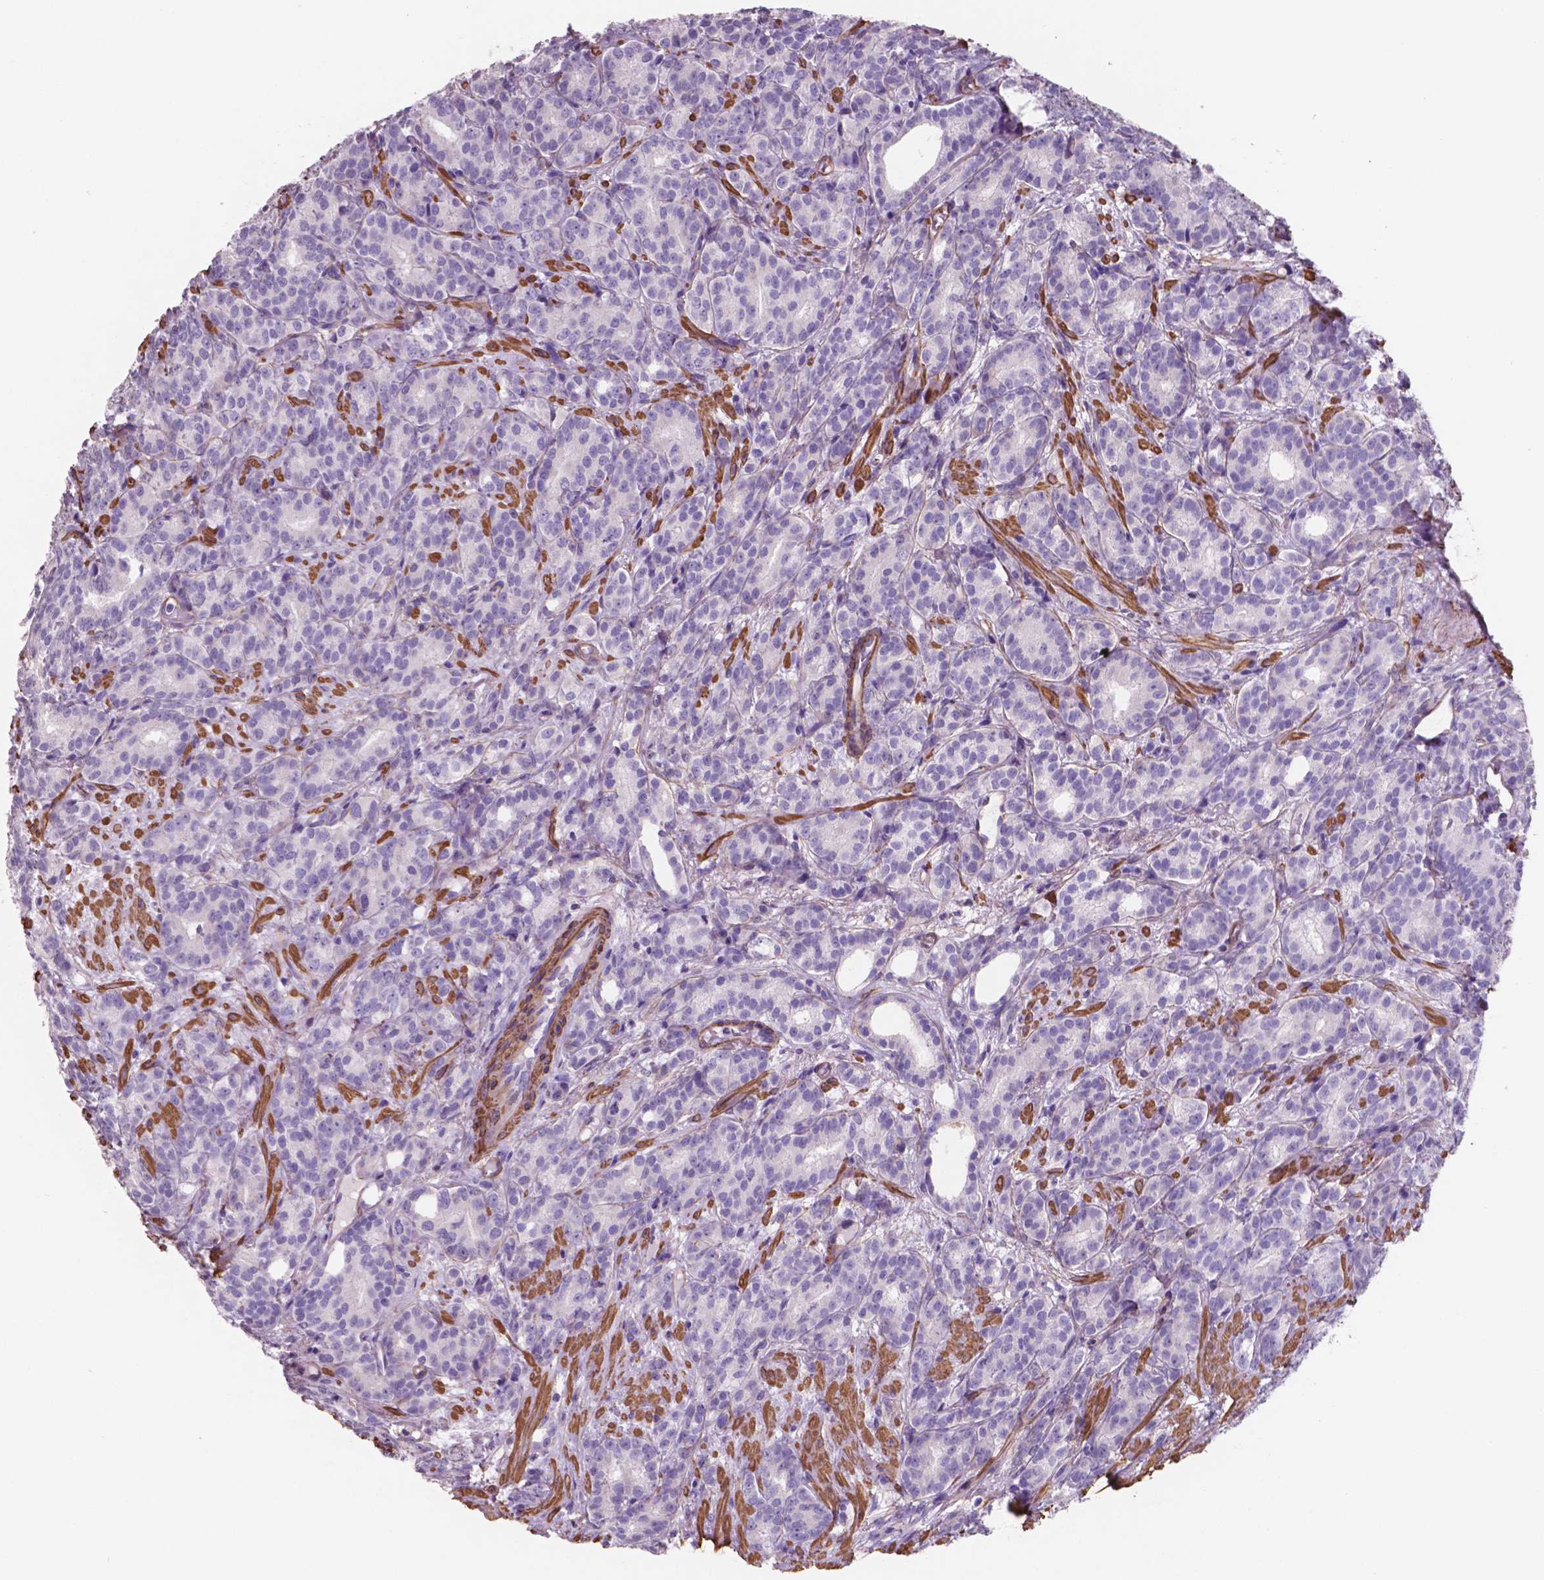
{"staining": {"intensity": "negative", "quantity": "none", "location": "none"}, "tissue": "prostate cancer", "cell_type": "Tumor cells", "image_type": "cancer", "snomed": [{"axis": "morphology", "description": "Adenocarcinoma, High grade"}, {"axis": "topography", "description": "Prostate"}], "caption": "Tumor cells are negative for brown protein staining in prostate cancer.", "gene": "TOR2A", "patient": {"sex": "male", "age": 90}}